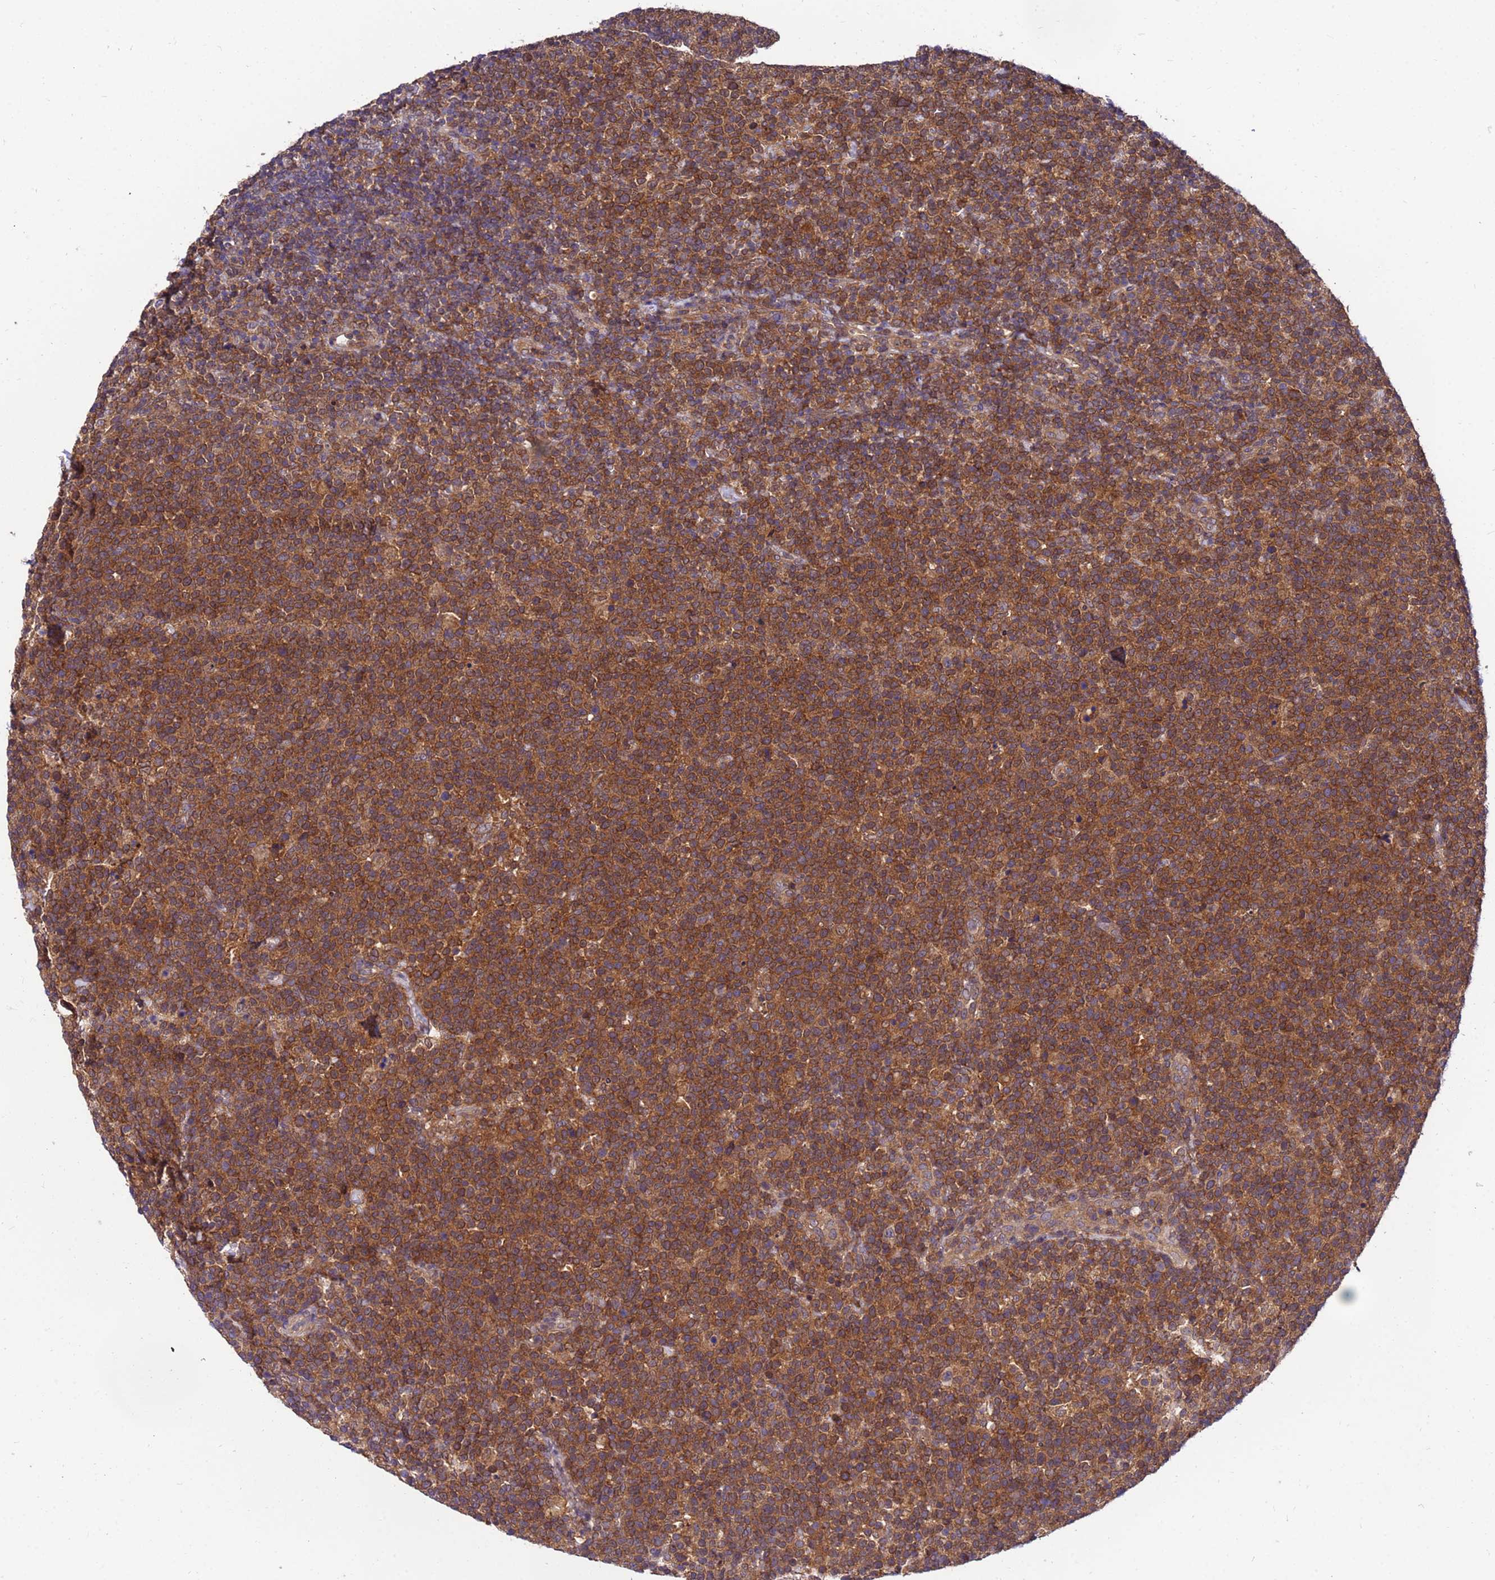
{"staining": {"intensity": "moderate", "quantity": ">75%", "location": "cytoplasmic/membranous"}, "tissue": "lymphoma", "cell_type": "Tumor cells", "image_type": "cancer", "snomed": [{"axis": "morphology", "description": "Malignant lymphoma, non-Hodgkin's type, High grade"}, {"axis": "topography", "description": "Lymph node"}], "caption": "Brown immunohistochemical staining in high-grade malignant lymphoma, non-Hodgkin's type demonstrates moderate cytoplasmic/membranous positivity in about >75% of tumor cells.", "gene": "GET3", "patient": {"sex": "male", "age": 61}}